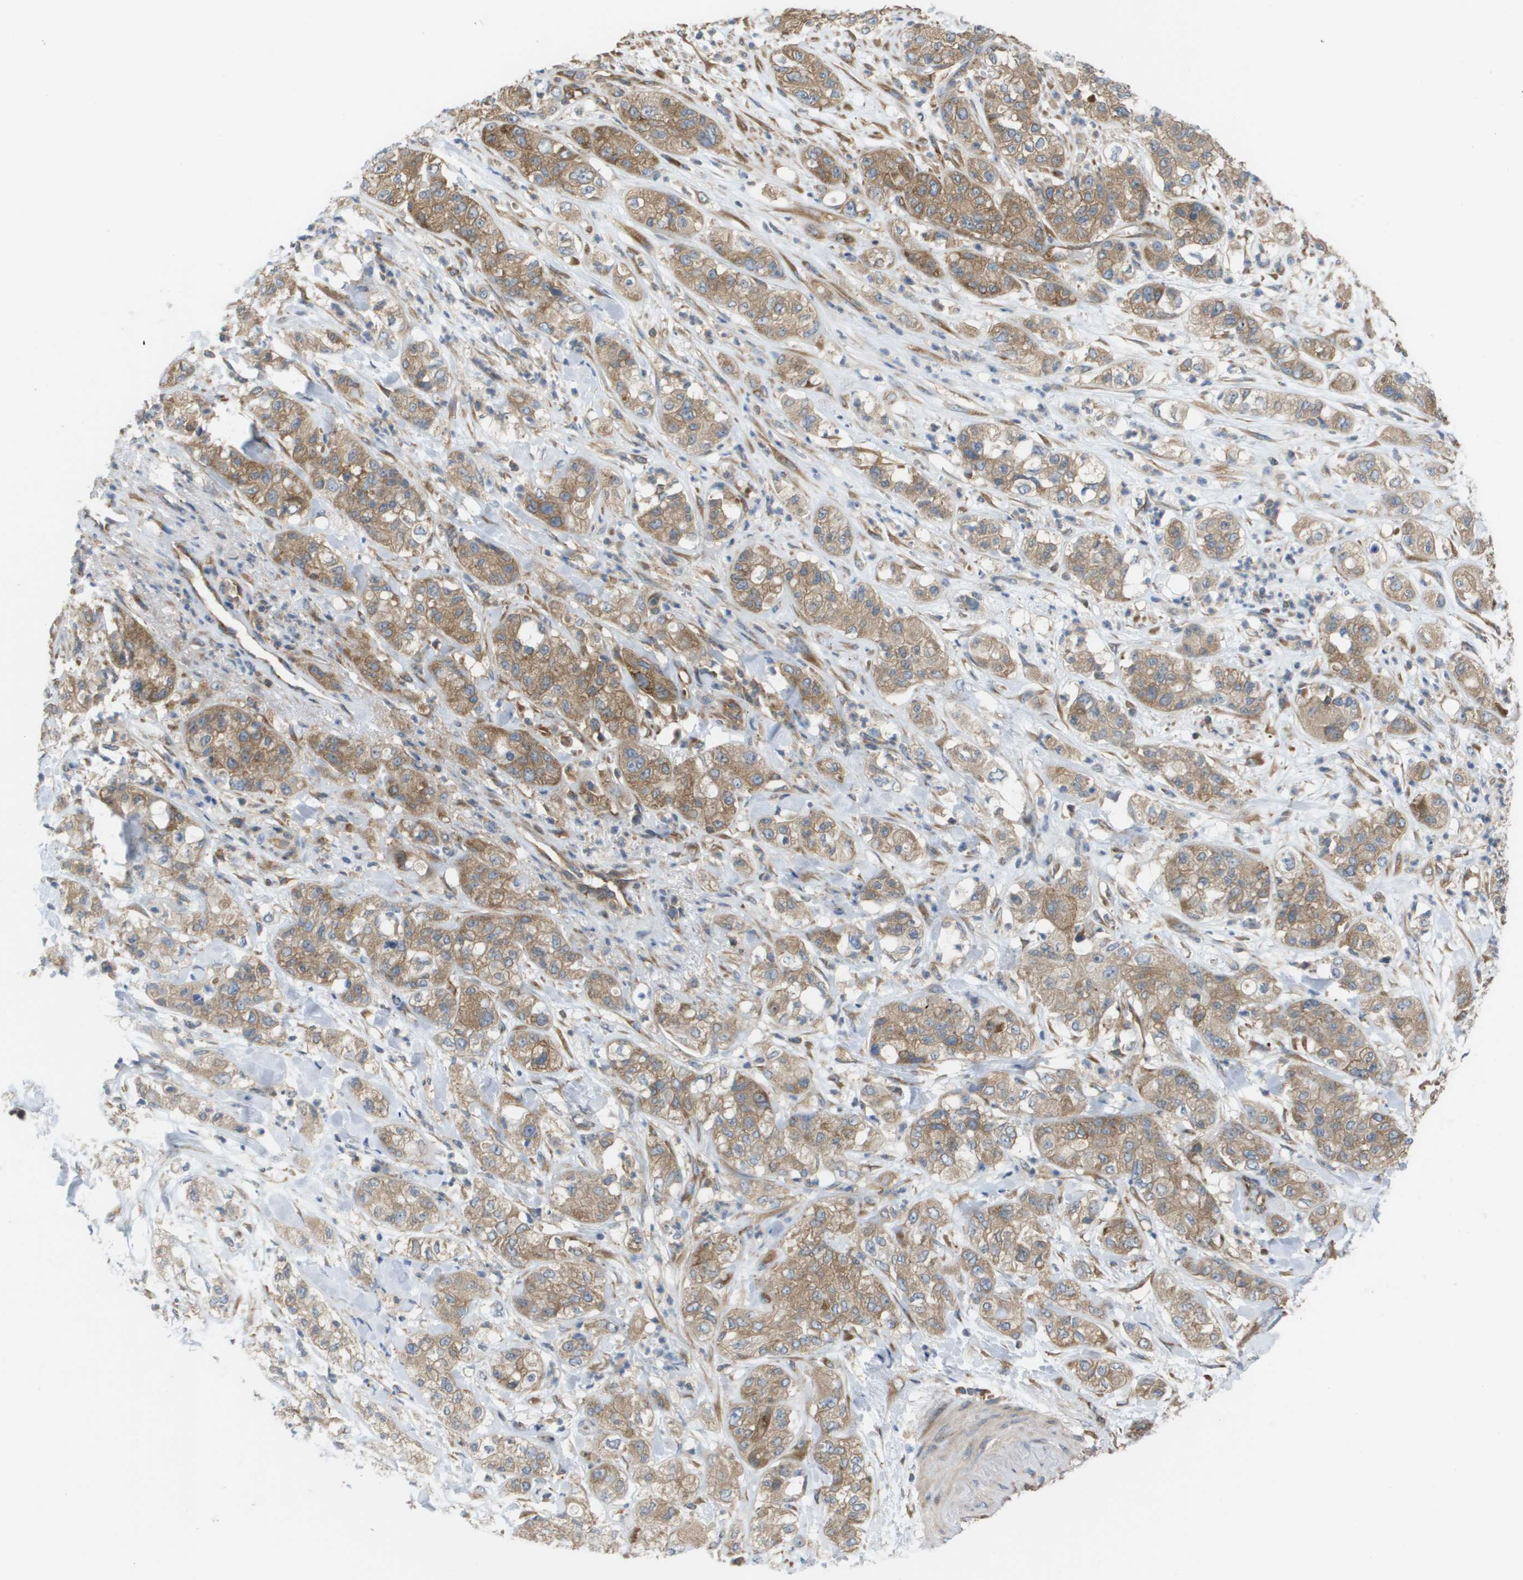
{"staining": {"intensity": "moderate", "quantity": ">75%", "location": "cytoplasmic/membranous"}, "tissue": "pancreatic cancer", "cell_type": "Tumor cells", "image_type": "cancer", "snomed": [{"axis": "morphology", "description": "Adenocarcinoma, NOS"}, {"axis": "topography", "description": "Pancreas"}], "caption": "Pancreatic adenocarcinoma stained with DAB (3,3'-diaminobenzidine) immunohistochemistry reveals medium levels of moderate cytoplasmic/membranous positivity in approximately >75% of tumor cells. Nuclei are stained in blue.", "gene": "EIF4G2", "patient": {"sex": "female", "age": 78}}